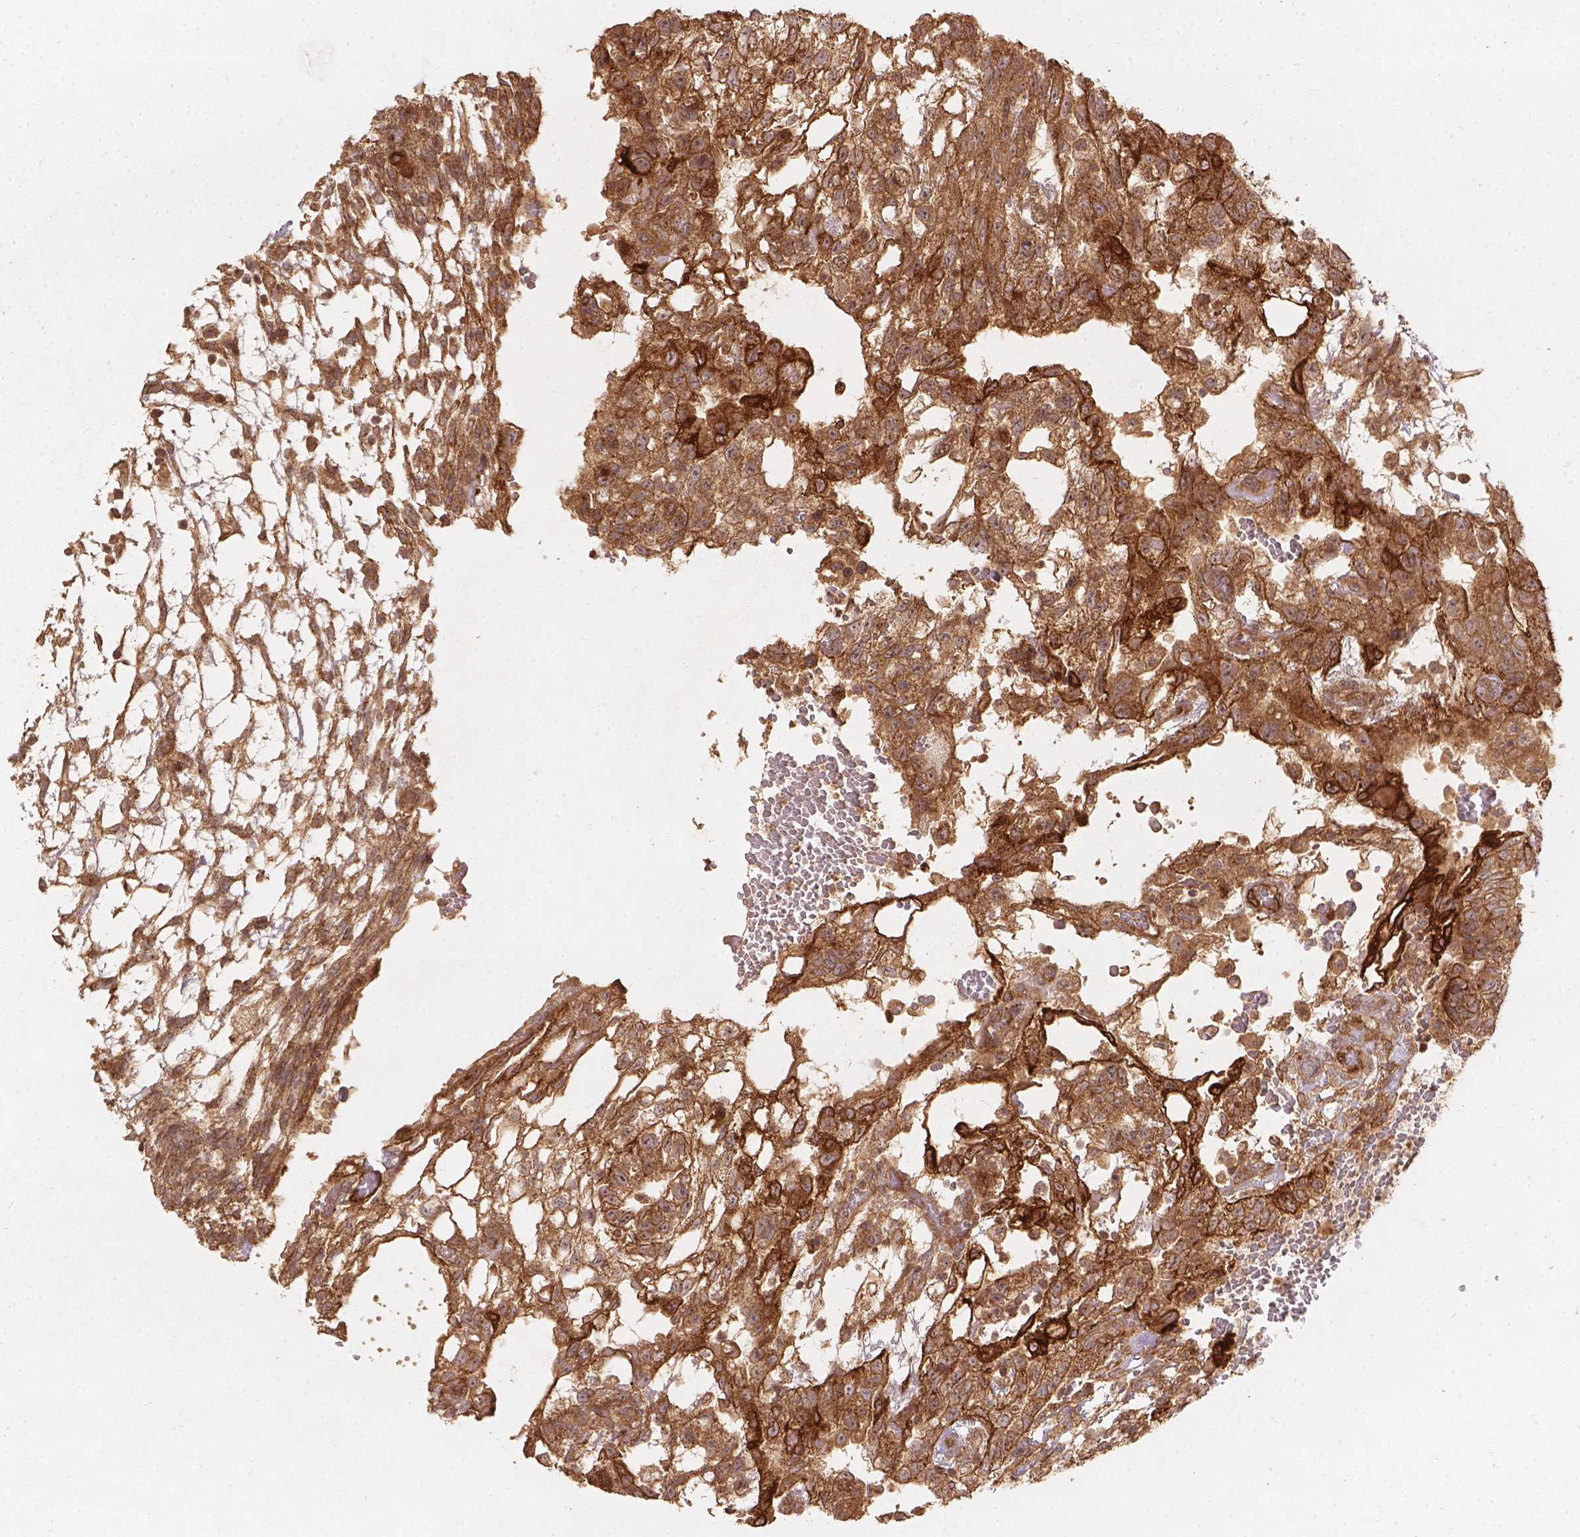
{"staining": {"intensity": "strong", "quantity": ">75%", "location": "cytoplasmic/membranous"}, "tissue": "testis cancer", "cell_type": "Tumor cells", "image_type": "cancer", "snomed": [{"axis": "morphology", "description": "Carcinoma, Embryonal, NOS"}, {"axis": "topography", "description": "Testis"}], "caption": "This photomicrograph exhibits immunohistochemistry (IHC) staining of human testis cancer, with high strong cytoplasmic/membranous staining in approximately >75% of tumor cells.", "gene": "XPR1", "patient": {"sex": "male", "age": 32}}